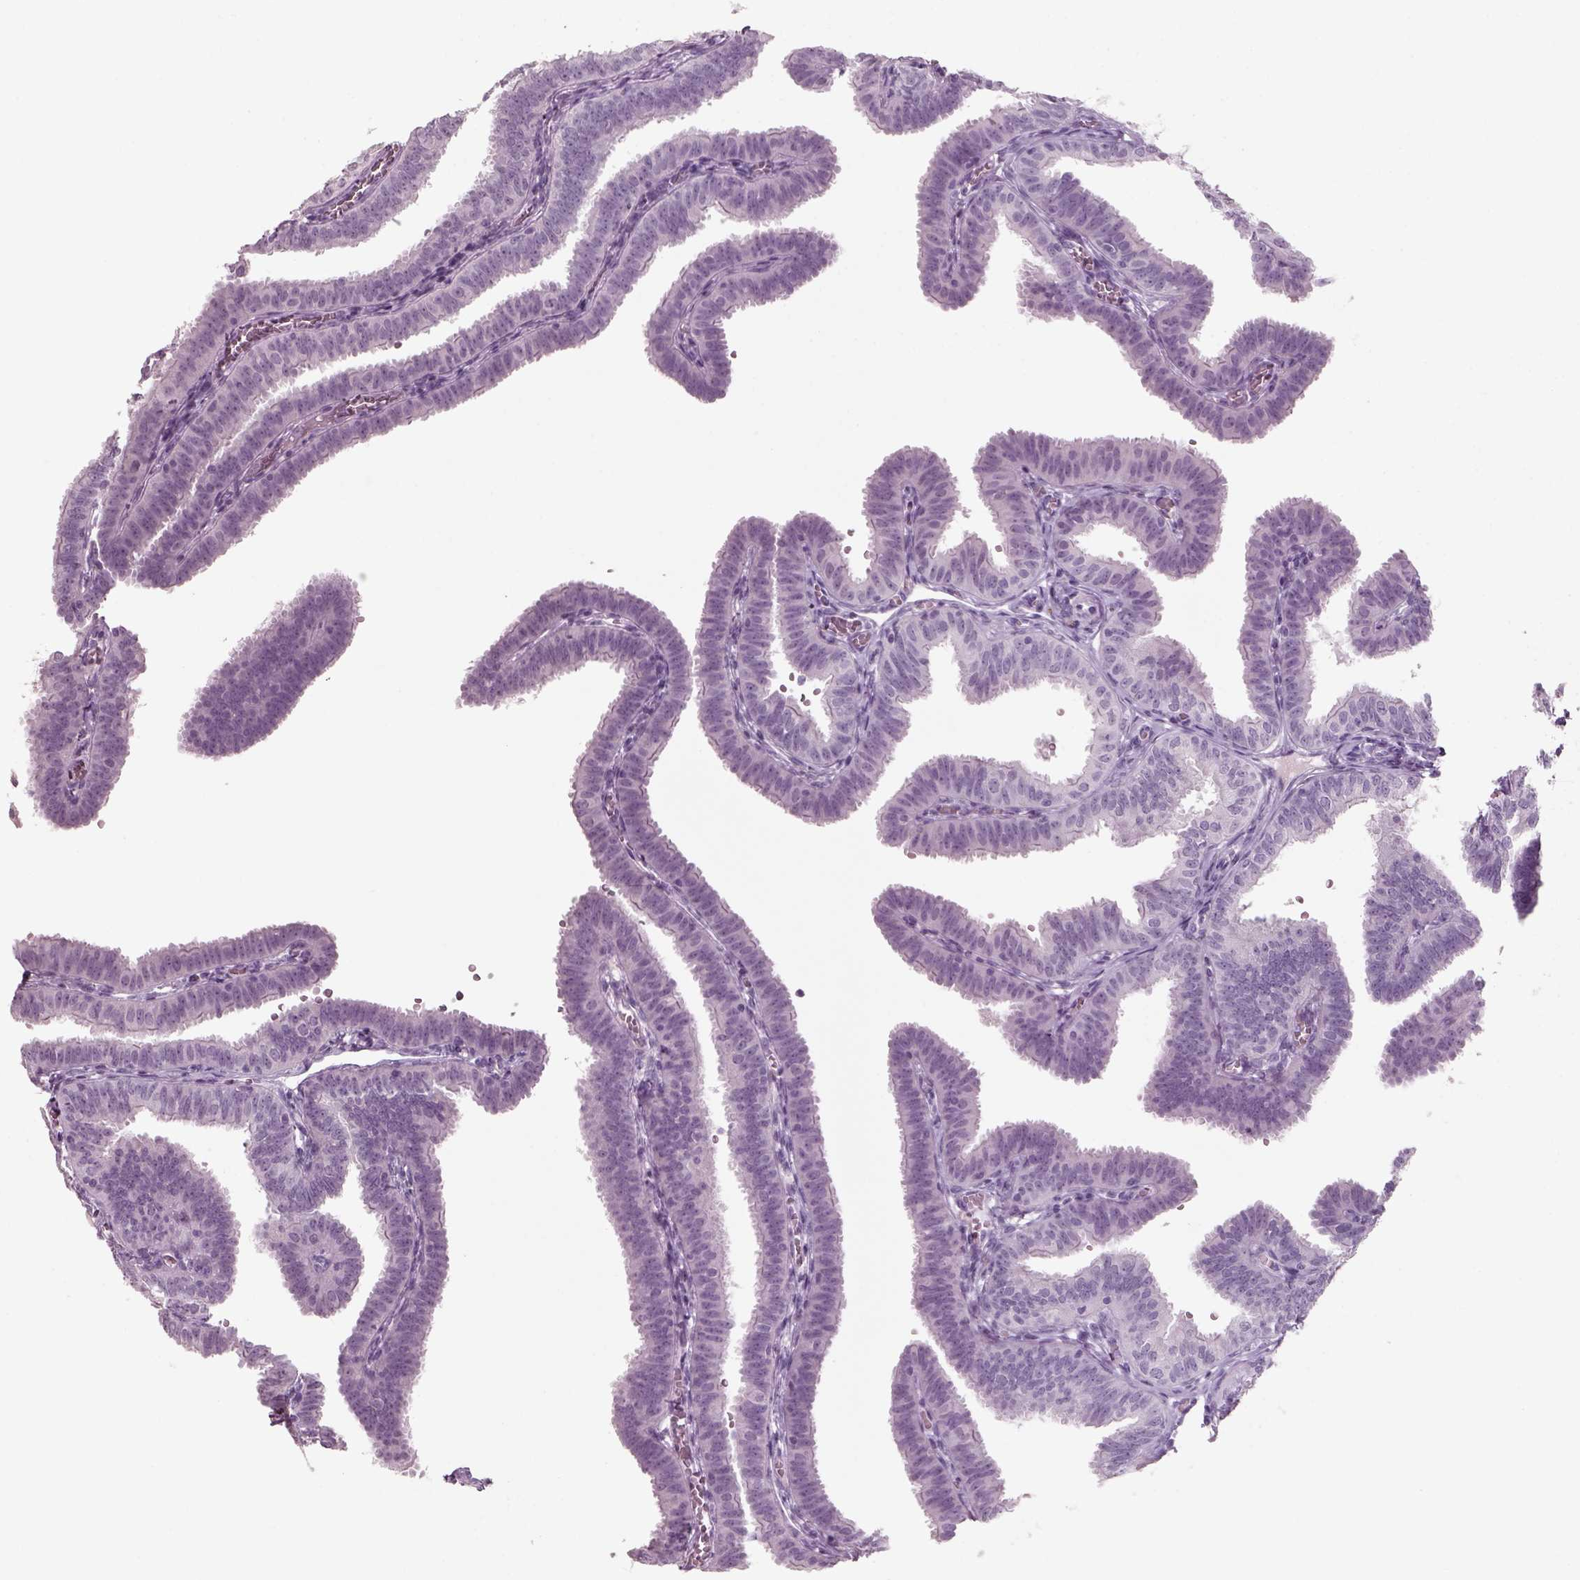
{"staining": {"intensity": "negative", "quantity": "none", "location": "none"}, "tissue": "fallopian tube", "cell_type": "Glandular cells", "image_type": "normal", "snomed": [{"axis": "morphology", "description": "Normal tissue, NOS"}, {"axis": "topography", "description": "Fallopian tube"}], "caption": "Fallopian tube was stained to show a protein in brown. There is no significant positivity in glandular cells. (Immunohistochemistry (ihc), brightfield microscopy, high magnification).", "gene": "SLC6A2", "patient": {"sex": "female", "age": 25}}